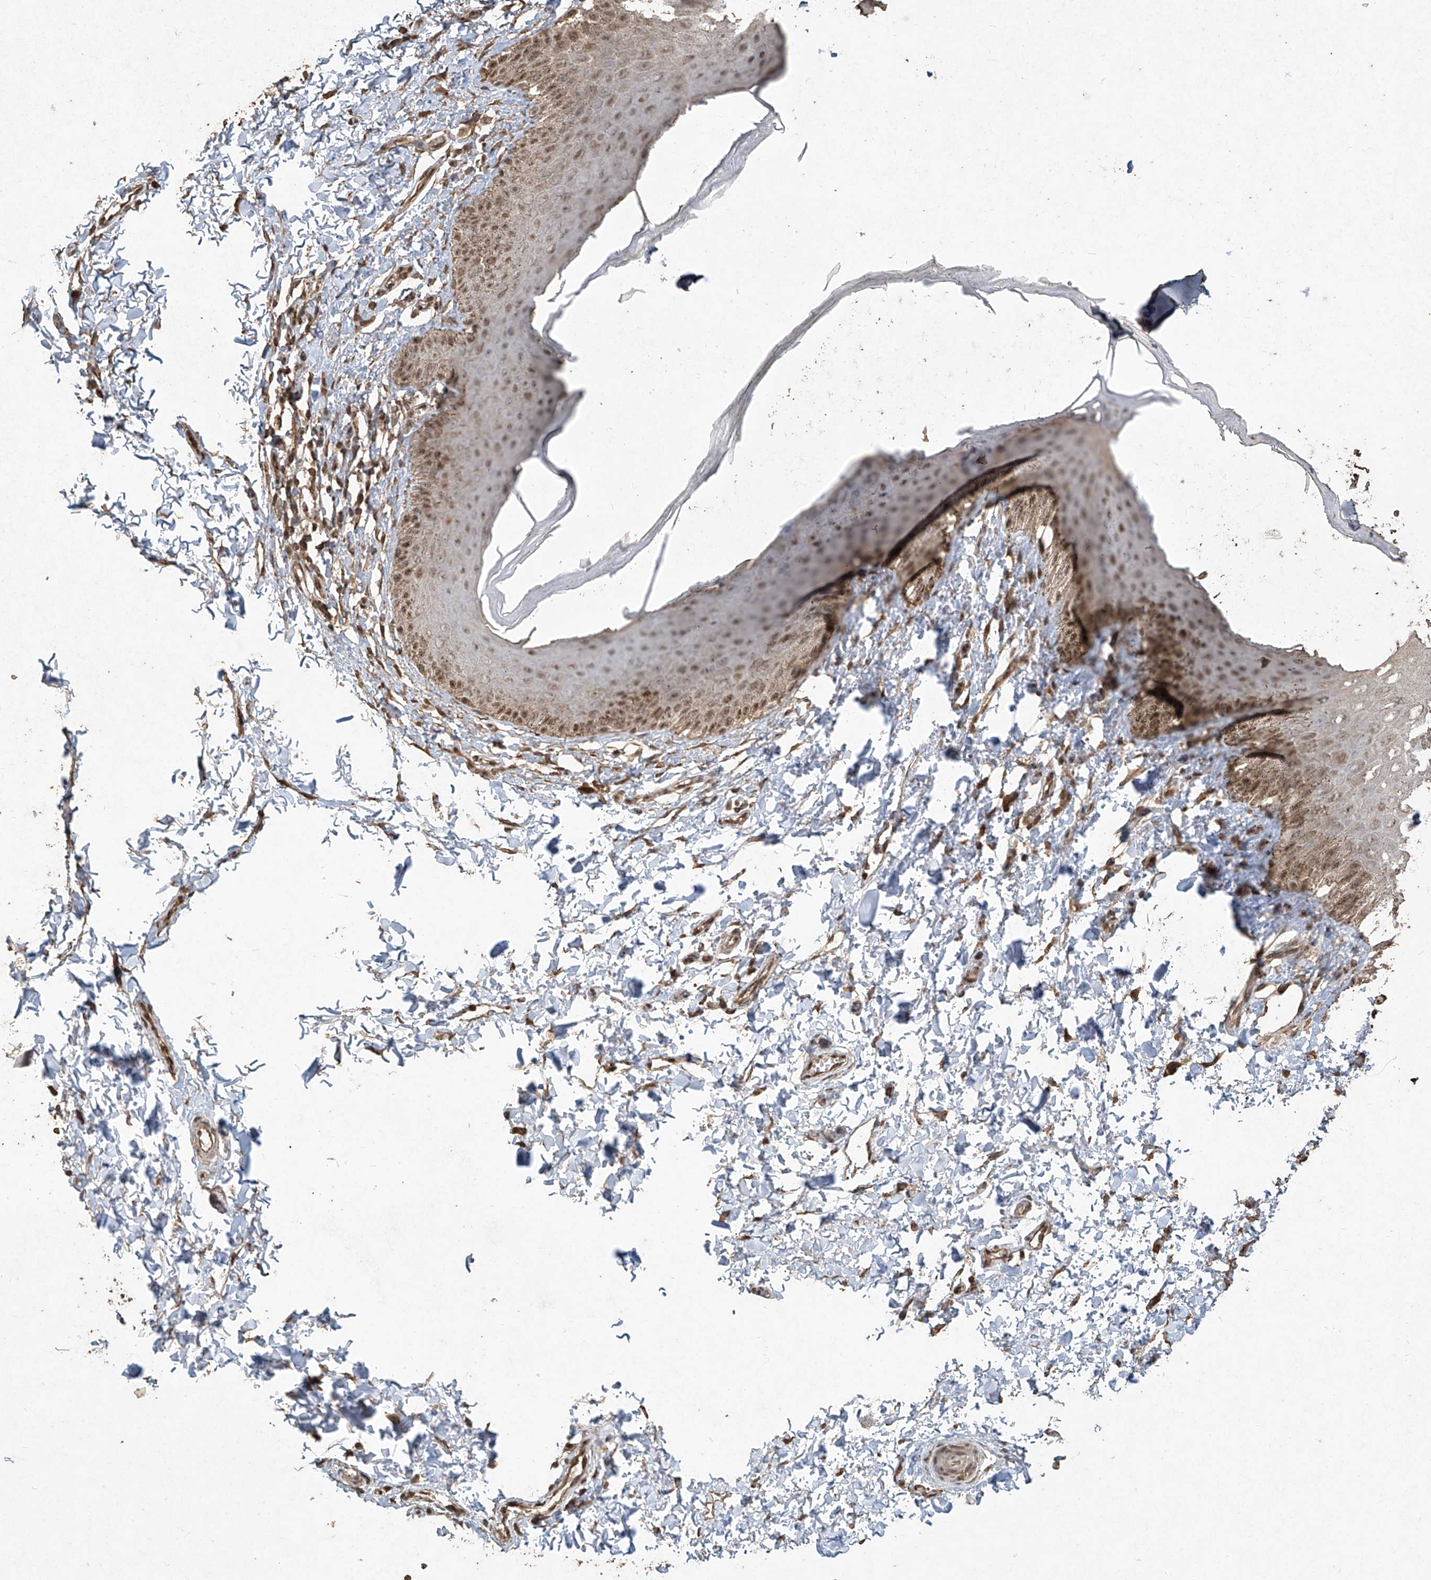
{"staining": {"intensity": "moderate", "quantity": "25%-75%", "location": "nuclear"}, "tissue": "skin", "cell_type": "Epidermal cells", "image_type": "normal", "snomed": [{"axis": "morphology", "description": "Normal tissue, NOS"}, {"axis": "topography", "description": "Anal"}], "caption": "DAB (3,3'-diaminobenzidine) immunohistochemical staining of benign human skin shows moderate nuclear protein positivity in about 25%-75% of epidermal cells.", "gene": "ERBB3", "patient": {"sex": "male", "age": 44}}